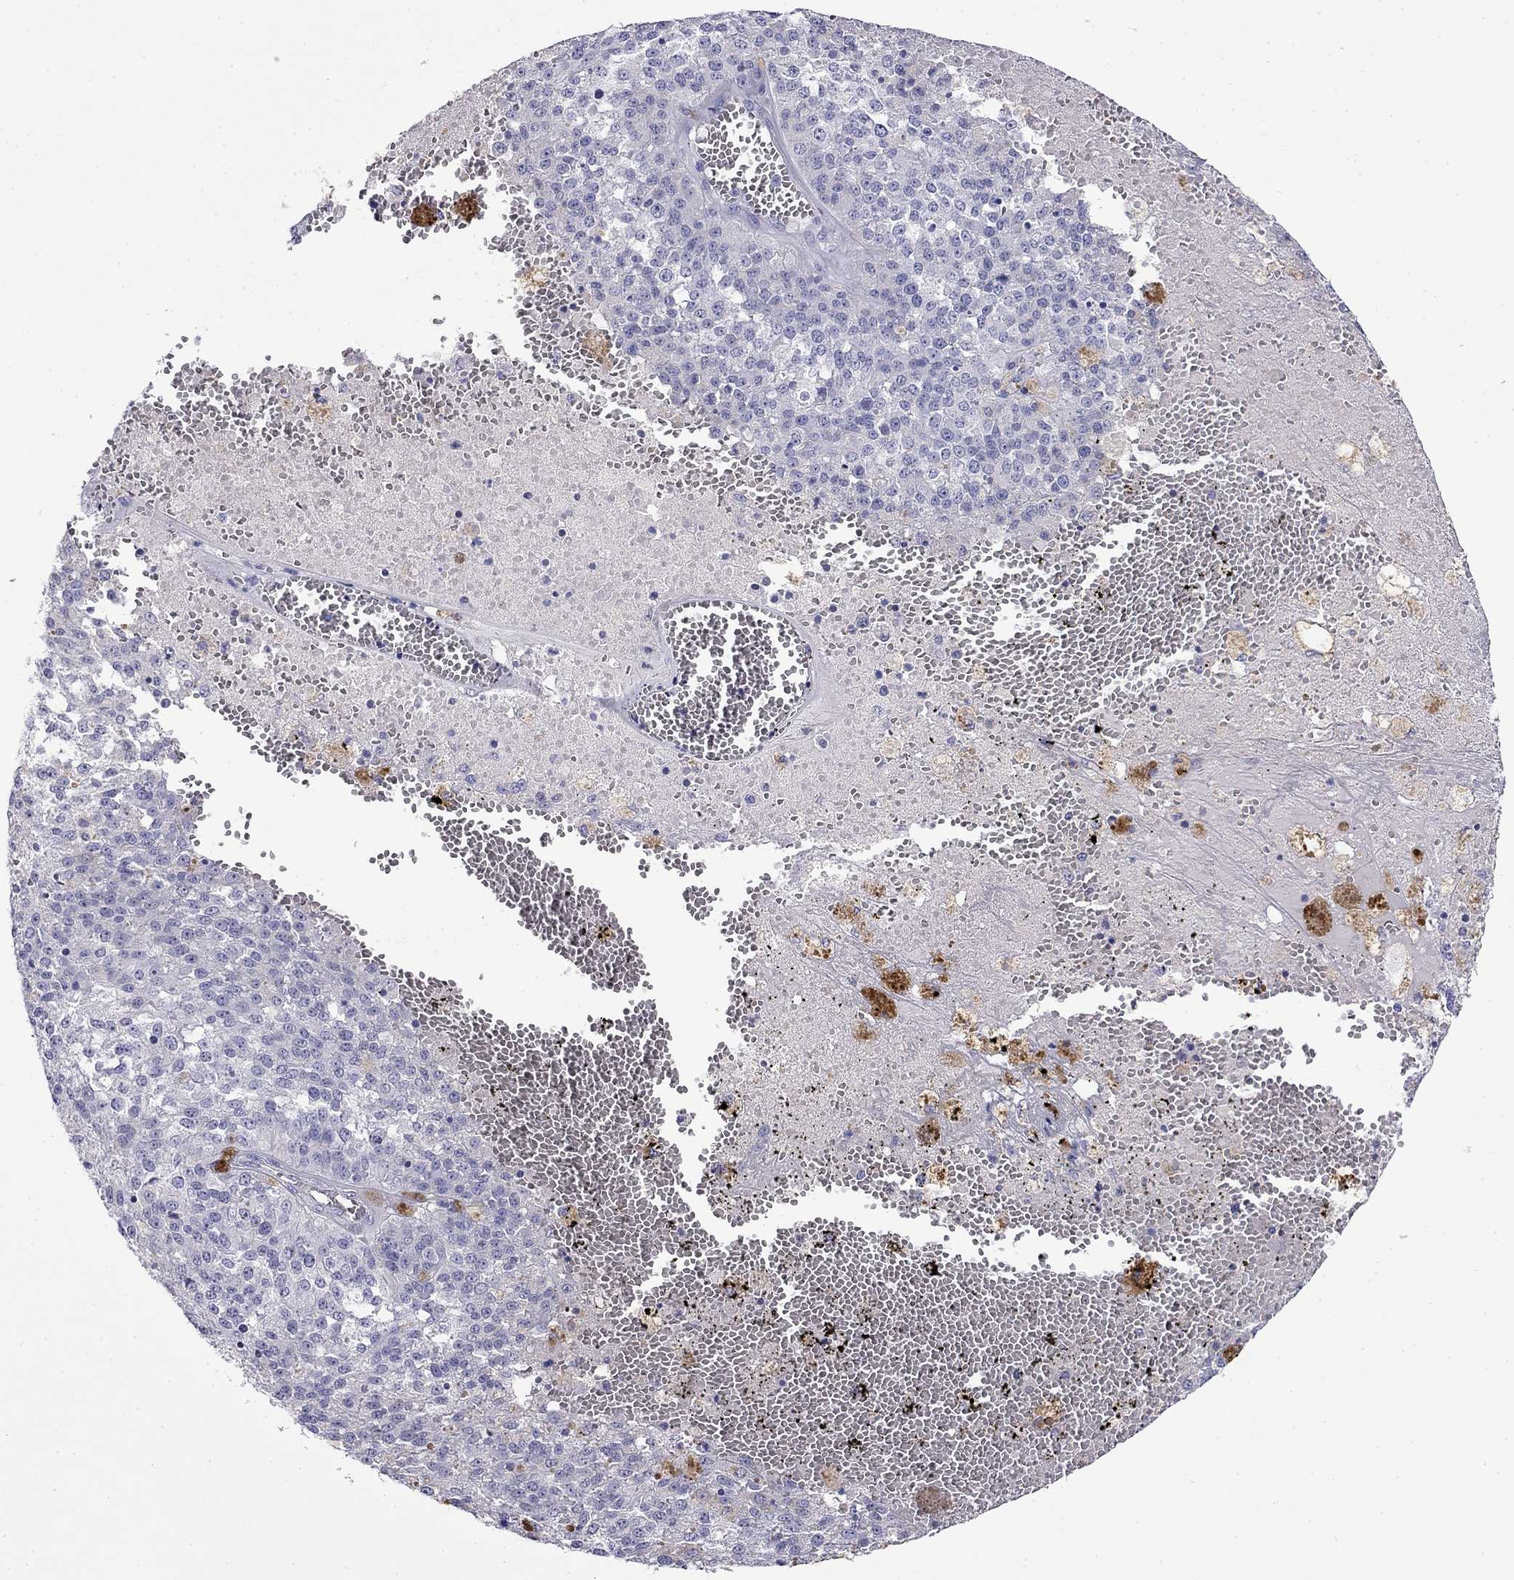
{"staining": {"intensity": "negative", "quantity": "none", "location": "none"}, "tissue": "melanoma", "cell_type": "Tumor cells", "image_type": "cancer", "snomed": [{"axis": "morphology", "description": "Malignant melanoma, Metastatic site"}, {"axis": "topography", "description": "Lymph node"}], "caption": "Melanoma was stained to show a protein in brown. There is no significant staining in tumor cells.", "gene": "MYO15A", "patient": {"sex": "female", "age": 64}}